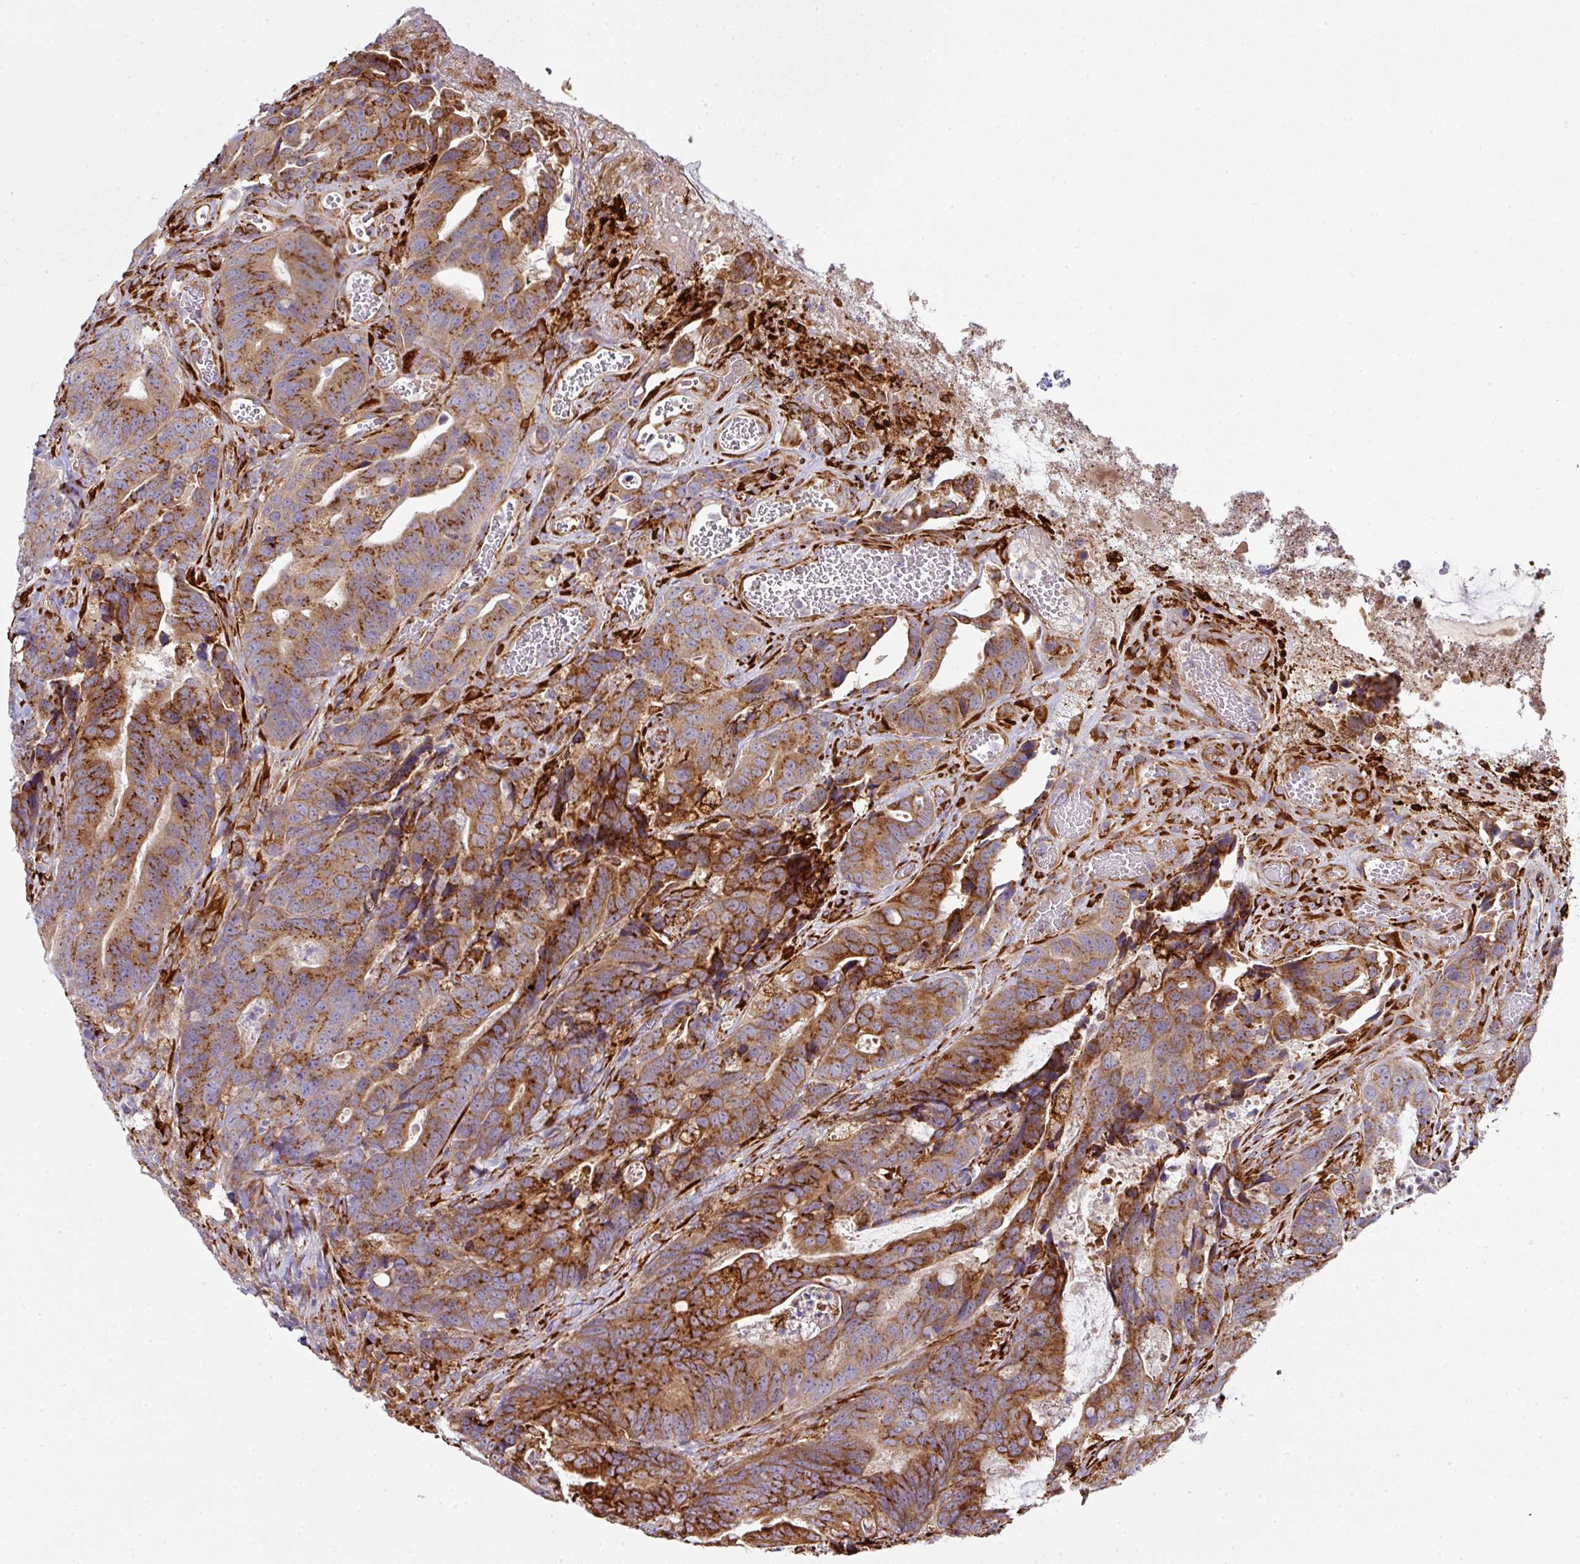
{"staining": {"intensity": "strong", "quantity": ">75%", "location": "cytoplasmic/membranous"}, "tissue": "colorectal cancer", "cell_type": "Tumor cells", "image_type": "cancer", "snomed": [{"axis": "morphology", "description": "Adenocarcinoma, NOS"}, {"axis": "topography", "description": "Colon"}], "caption": "Protein expression analysis of human colorectal cancer (adenocarcinoma) reveals strong cytoplasmic/membranous positivity in about >75% of tumor cells.", "gene": "ZNF268", "patient": {"sex": "female", "age": 82}}